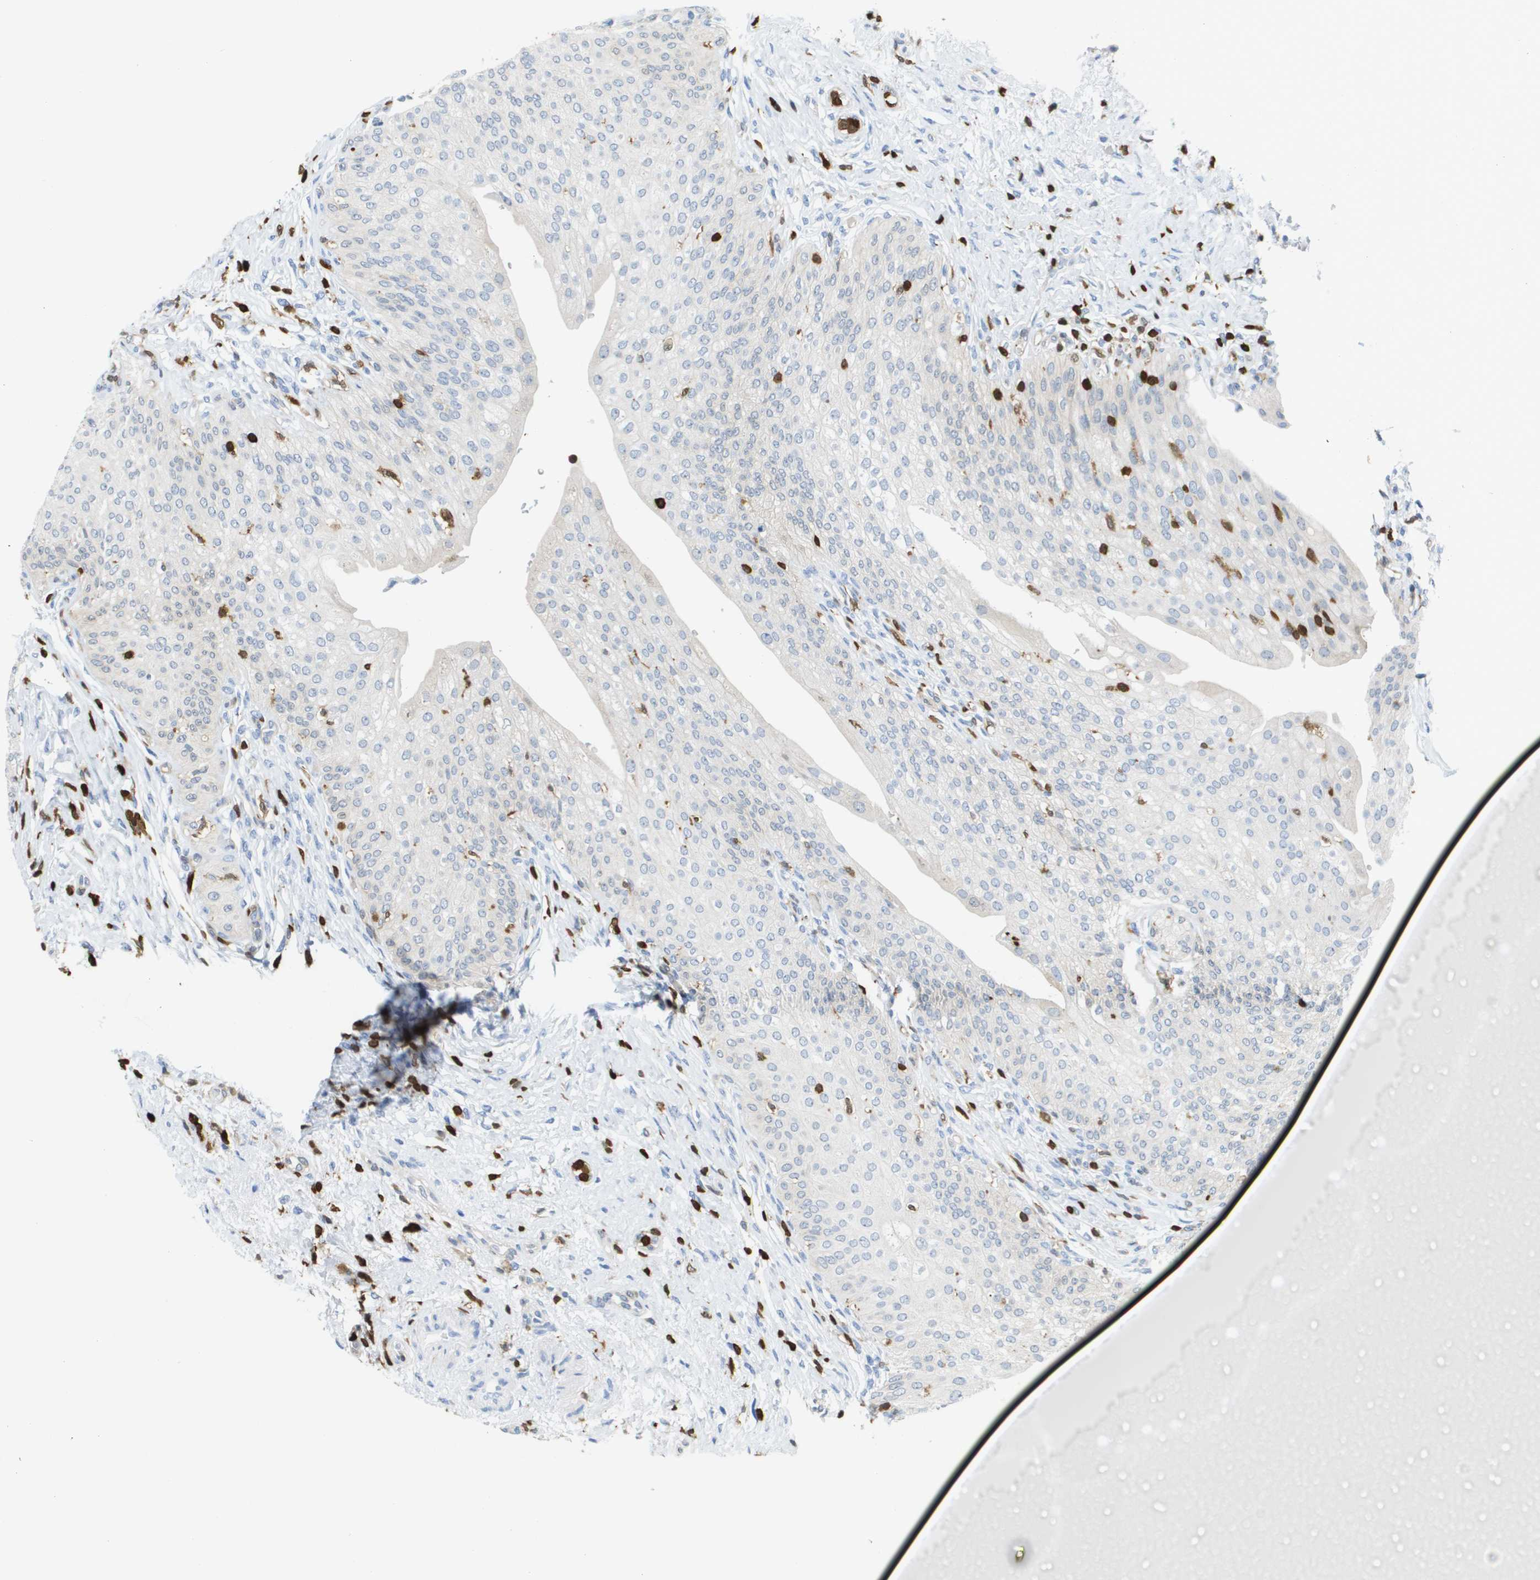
{"staining": {"intensity": "negative", "quantity": "none", "location": "none"}, "tissue": "urinary bladder", "cell_type": "Urothelial cells", "image_type": "normal", "snomed": [{"axis": "morphology", "description": "Normal tissue, NOS"}, {"axis": "topography", "description": "Urinary bladder"}], "caption": "Immunohistochemical staining of unremarkable urinary bladder displays no significant staining in urothelial cells. The staining is performed using DAB (3,3'-diaminobenzidine) brown chromogen with nuclei counter-stained in using hematoxylin.", "gene": "DOCK5", "patient": {"sex": "male", "age": 46}}